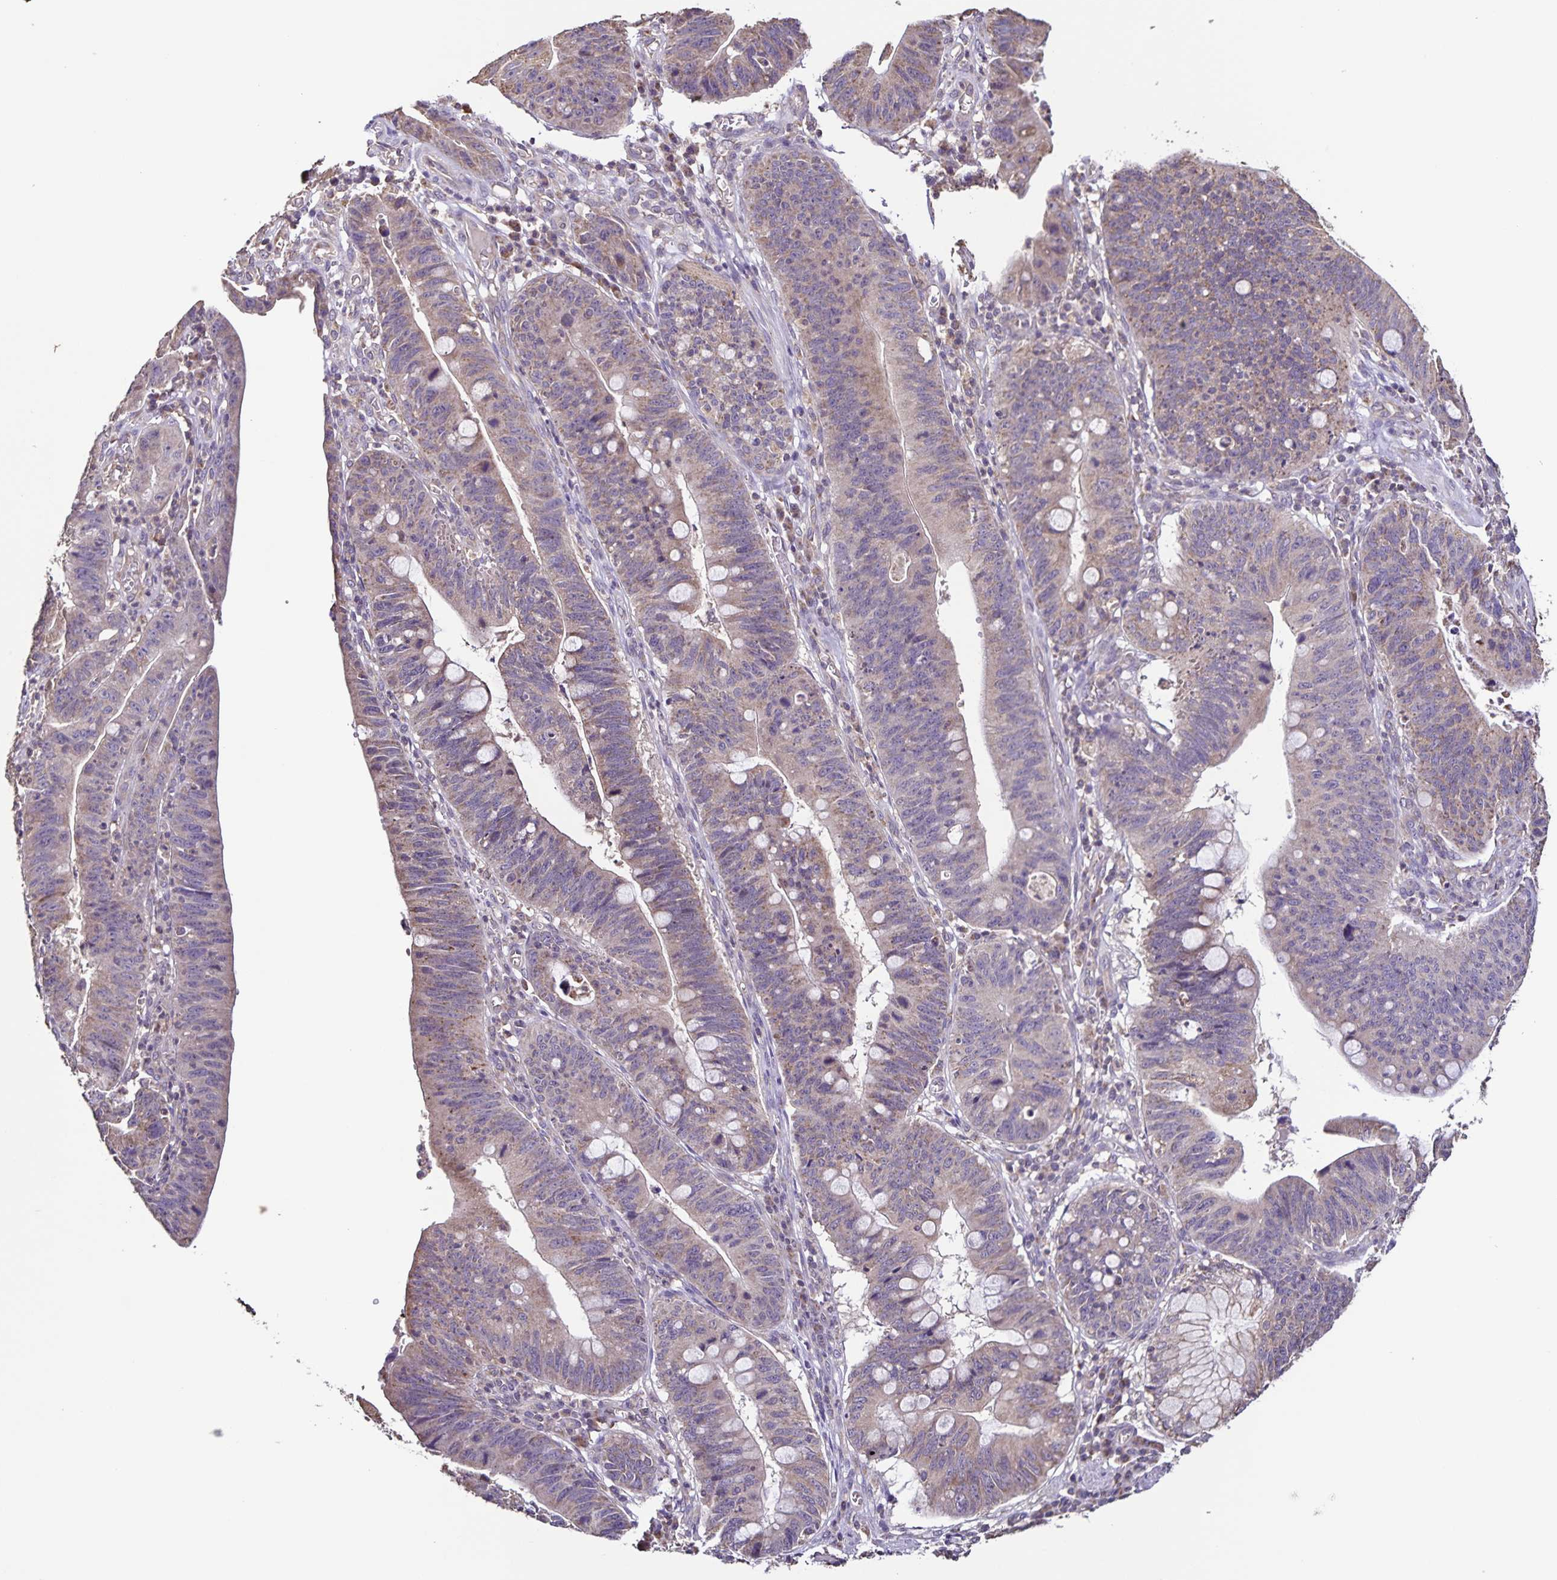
{"staining": {"intensity": "weak", "quantity": "25%-75%", "location": "cytoplasmic/membranous"}, "tissue": "stomach cancer", "cell_type": "Tumor cells", "image_type": "cancer", "snomed": [{"axis": "morphology", "description": "Adenocarcinoma, NOS"}, {"axis": "topography", "description": "Stomach"}], "caption": "Immunohistochemical staining of stomach adenocarcinoma exhibits low levels of weak cytoplasmic/membranous staining in about 25%-75% of tumor cells. The staining was performed using DAB to visualize the protein expression in brown, while the nuclei were stained in blue with hematoxylin (Magnification: 20x).", "gene": "MAN1A1", "patient": {"sex": "male", "age": 59}}